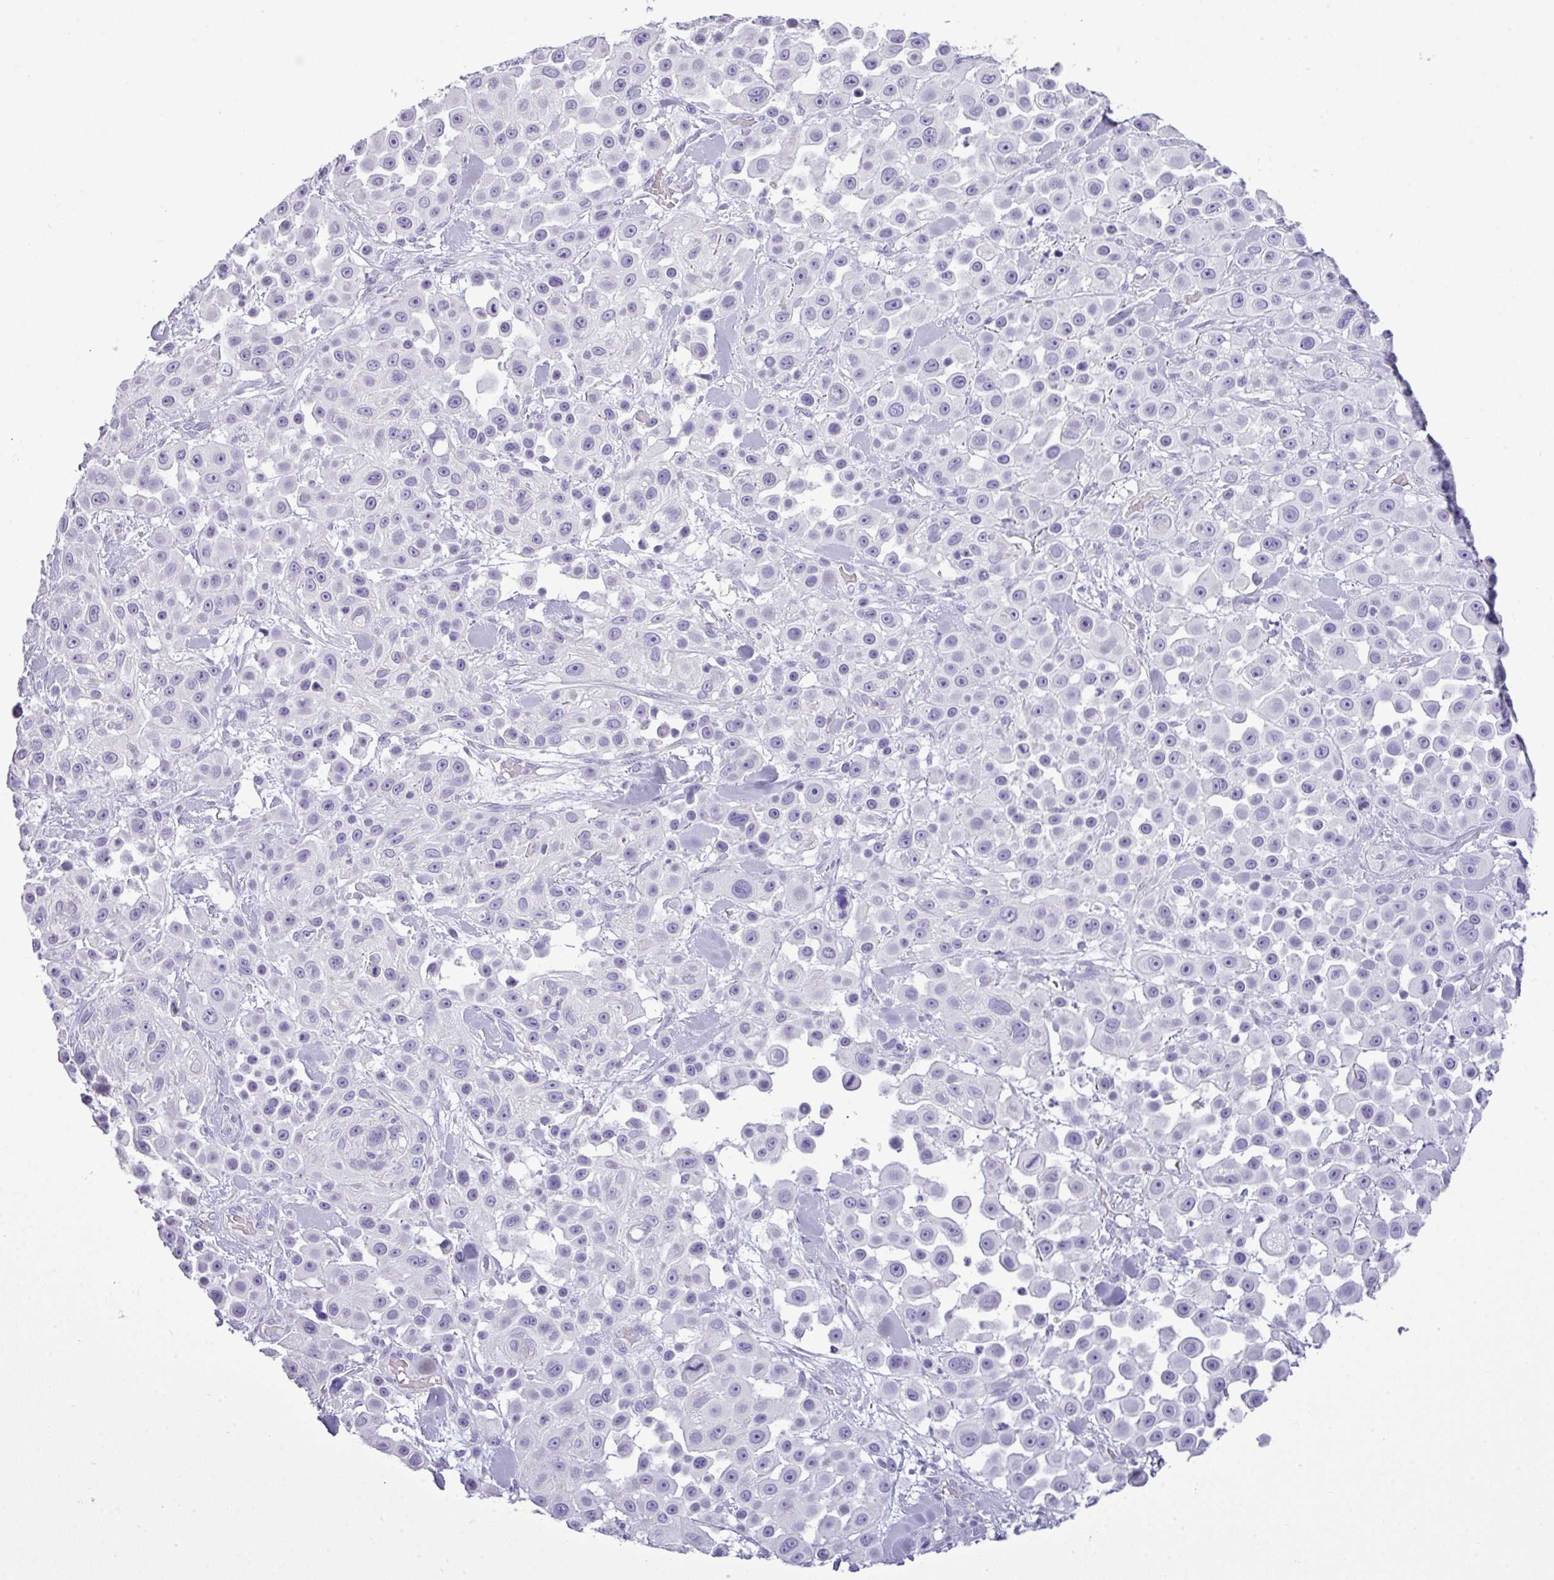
{"staining": {"intensity": "negative", "quantity": "none", "location": "none"}, "tissue": "skin cancer", "cell_type": "Tumor cells", "image_type": "cancer", "snomed": [{"axis": "morphology", "description": "Squamous cell carcinoma, NOS"}, {"axis": "topography", "description": "Skin"}], "caption": "Tumor cells show no significant protein positivity in squamous cell carcinoma (skin).", "gene": "RBMXL2", "patient": {"sex": "male", "age": 67}}